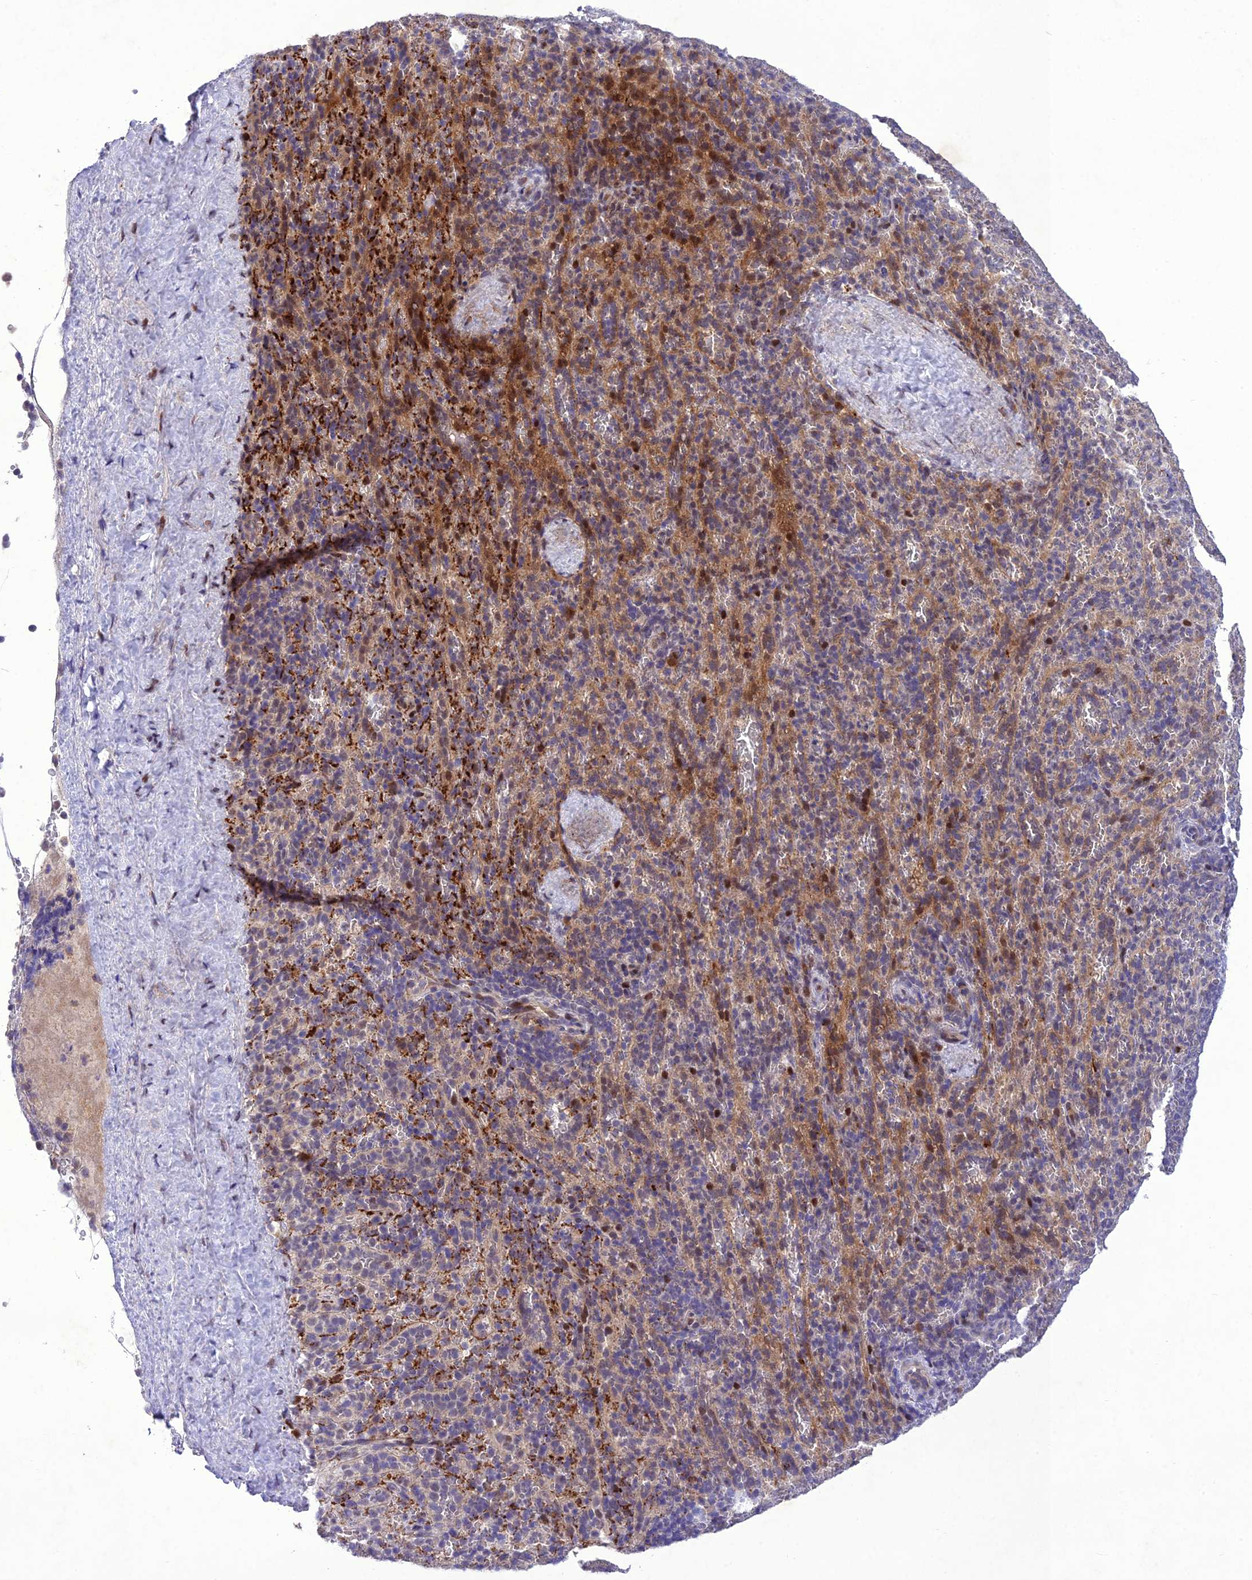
{"staining": {"intensity": "strong", "quantity": "<25%", "location": "cytoplasmic/membranous"}, "tissue": "spleen", "cell_type": "Cells in red pulp", "image_type": "normal", "snomed": [{"axis": "morphology", "description": "Normal tissue, NOS"}, {"axis": "topography", "description": "Spleen"}], "caption": "Spleen stained with DAB IHC displays medium levels of strong cytoplasmic/membranous expression in approximately <25% of cells in red pulp.", "gene": "ANKRD52", "patient": {"sex": "female", "age": 21}}